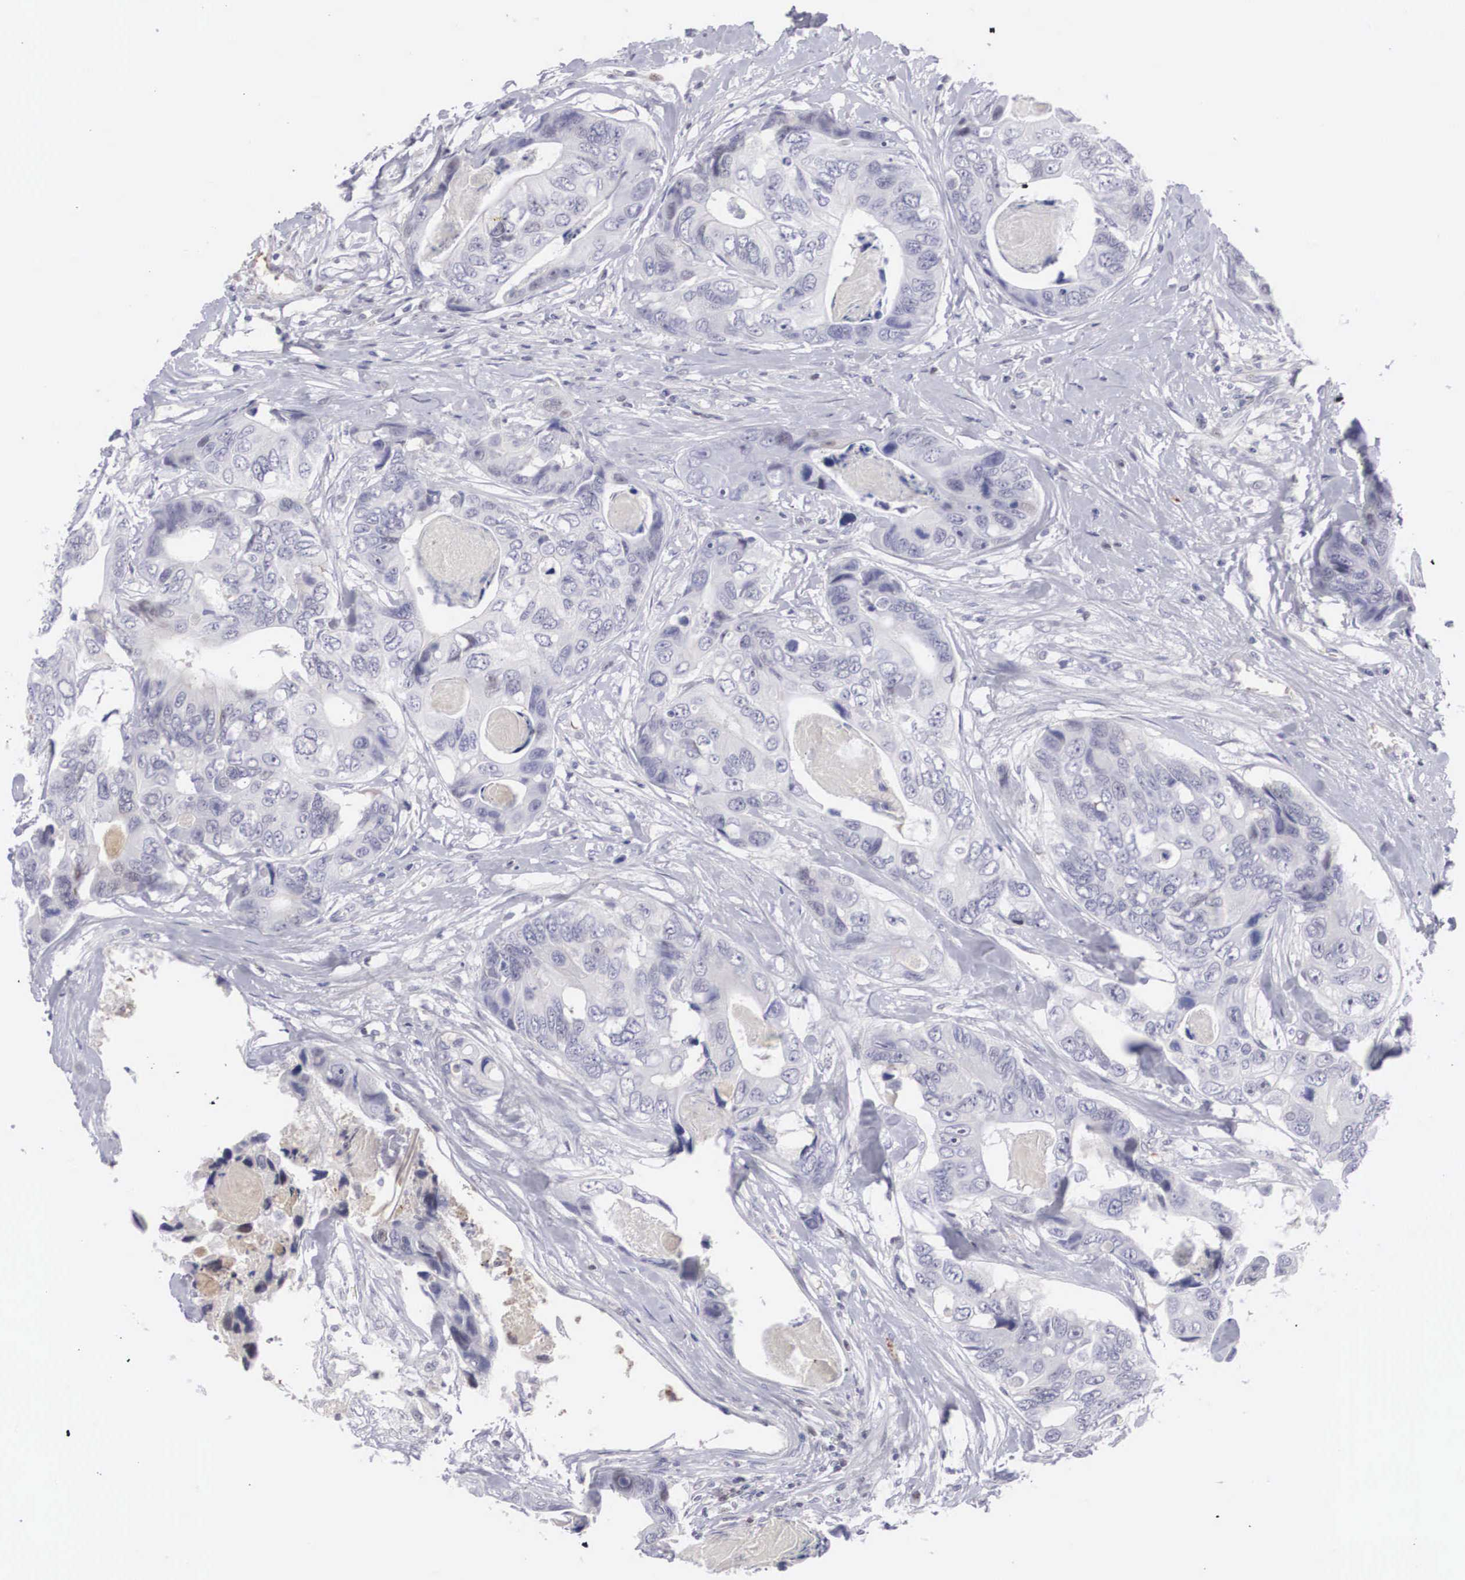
{"staining": {"intensity": "weak", "quantity": "<25%", "location": "cytoplasmic/membranous,nuclear"}, "tissue": "colorectal cancer", "cell_type": "Tumor cells", "image_type": "cancer", "snomed": [{"axis": "morphology", "description": "Adenocarcinoma, NOS"}, {"axis": "topography", "description": "Colon"}], "caption": "High power microscopy histopathology image of an immunohistochemistry image of colorectal cancer (adenocarcinoma), revealing no significant positivity in tumor cells. The staining was performed using DAB to visualize the protein expression in brown, while the nuclei were stained in blue with hematoxylin (Magnification: 20x).", "gene": "RBPJ", "patient": {"sex": "female", "age": 86}}